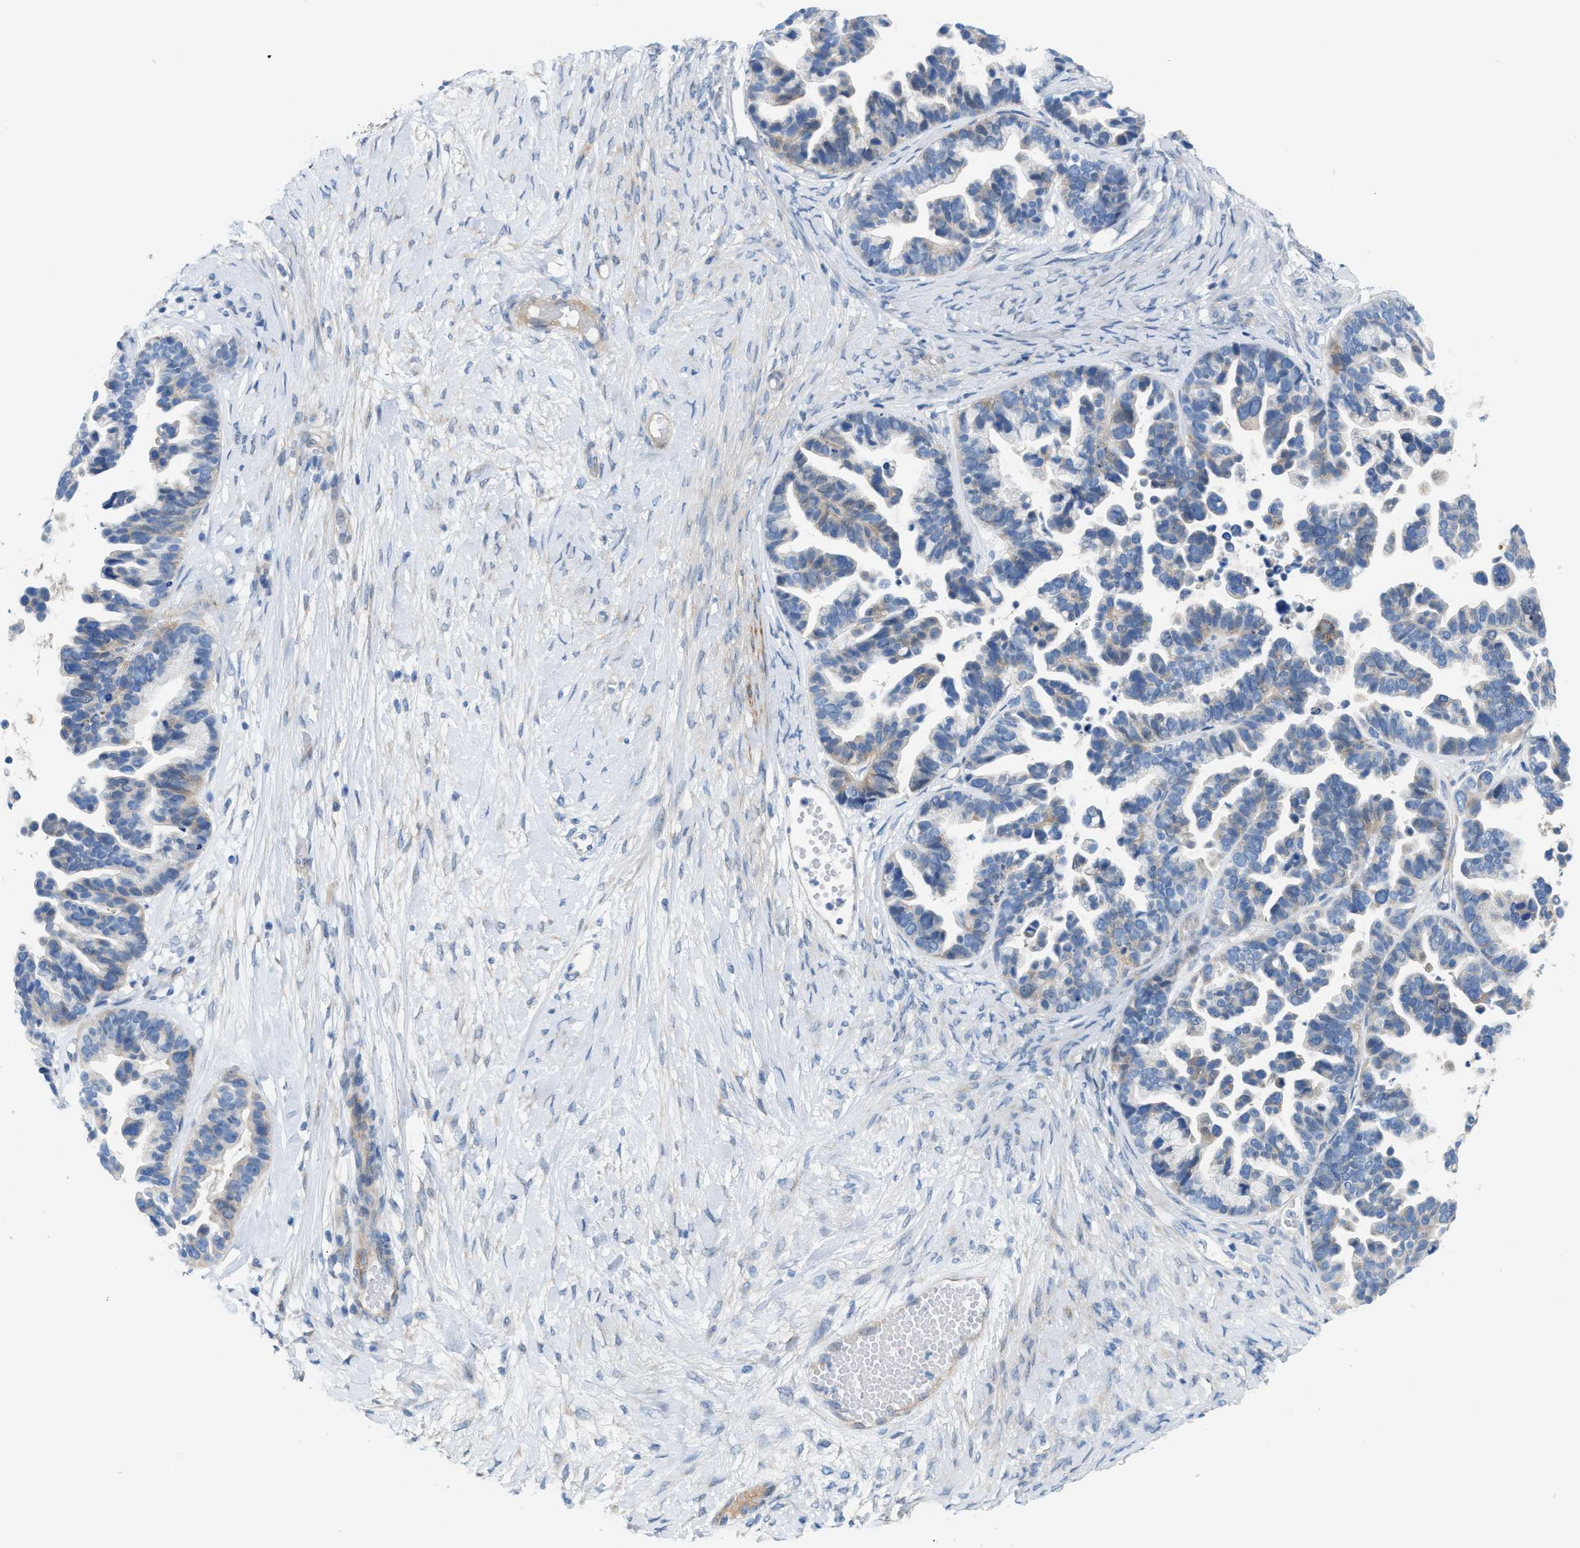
{"staining": {"intensity": "weak", "quantity": "<25%", "location": "cytoplasmic/membranous"}, "tissue": "ovarian cancer", "cell_type": "Tumor cells", "image_type": "cancer", "snomed": [{"axis": "morphology", "description": "Cystadenocarcinoma, serous, NOS"}, {"axis": "topography", "description": "Ovary"}], "caption": "Immunohistochemistry histopathology image of neoplastic tissue: serous cystadenocarcinoma (ovarian) stained with DAB (3,3'-diaminobenzidine) reveals no significant protein staining in tumor cells.", "gene": "MPP3", "patient": {"sex": "female", "age": 56}}